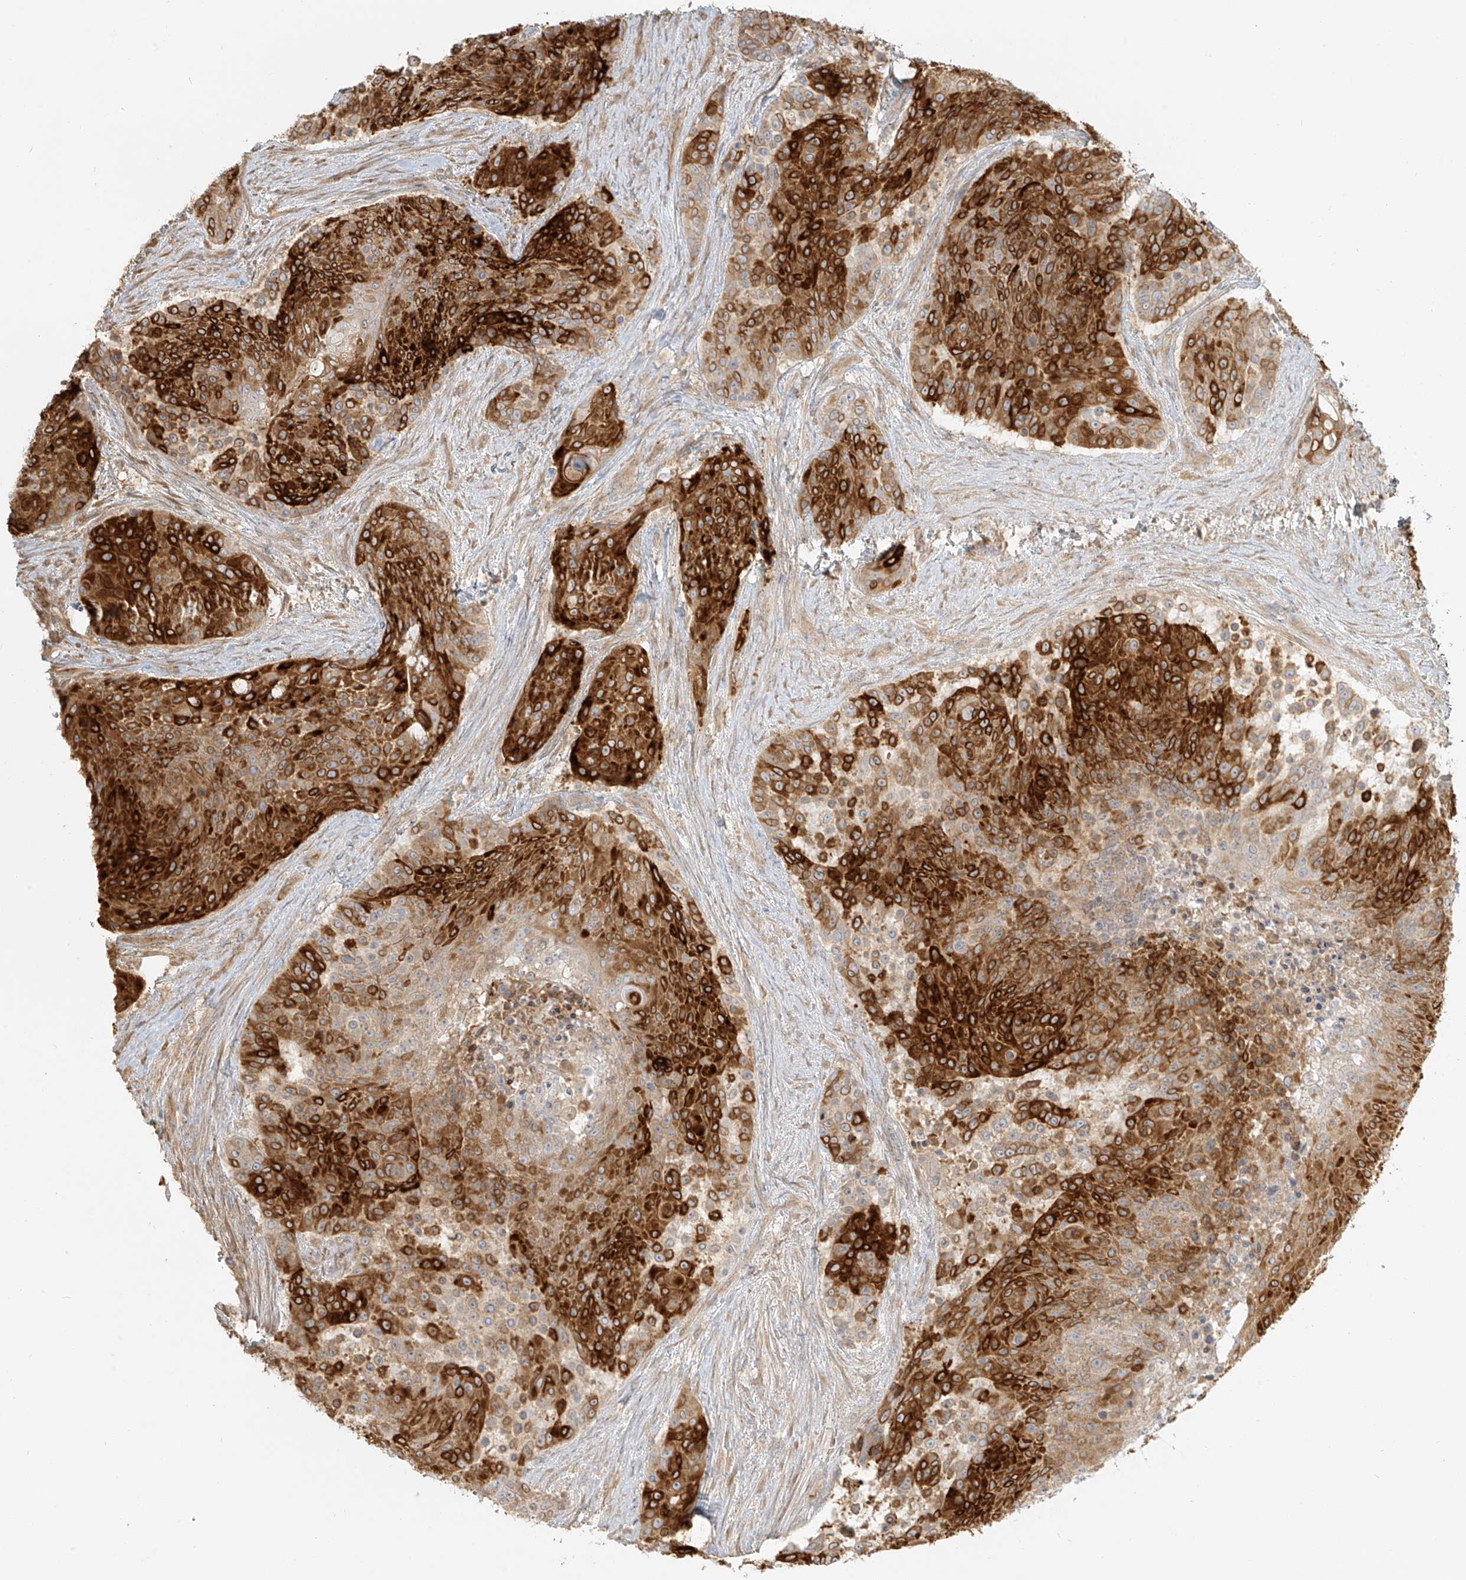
{"staining": {"intensity": "strong", "quantity": ">75%", "location": "cytoplasmic/membranous"}, "tissue": "urothelial cancer", "cell_type": "Tumor cells", "image_type": "cancer", "snomed": [{"axis": "morphology", "description": "Urothelial carcinoma, High grade"}, {"axis": "topography", "description": "Urinary bladder"}], "caption": "Strong cytoplasmic/membranous positivity is seen in about >75% of tumor cells in urothelial cancer. The staining is performed using DAB (3,3'-diaminobenzidine) brown chromogen to label protein expression. The nuclei are counter-stained blue using hematoxylin.", "gene": "UPK1B", "patient": {"sex": "female", "age": 63}}